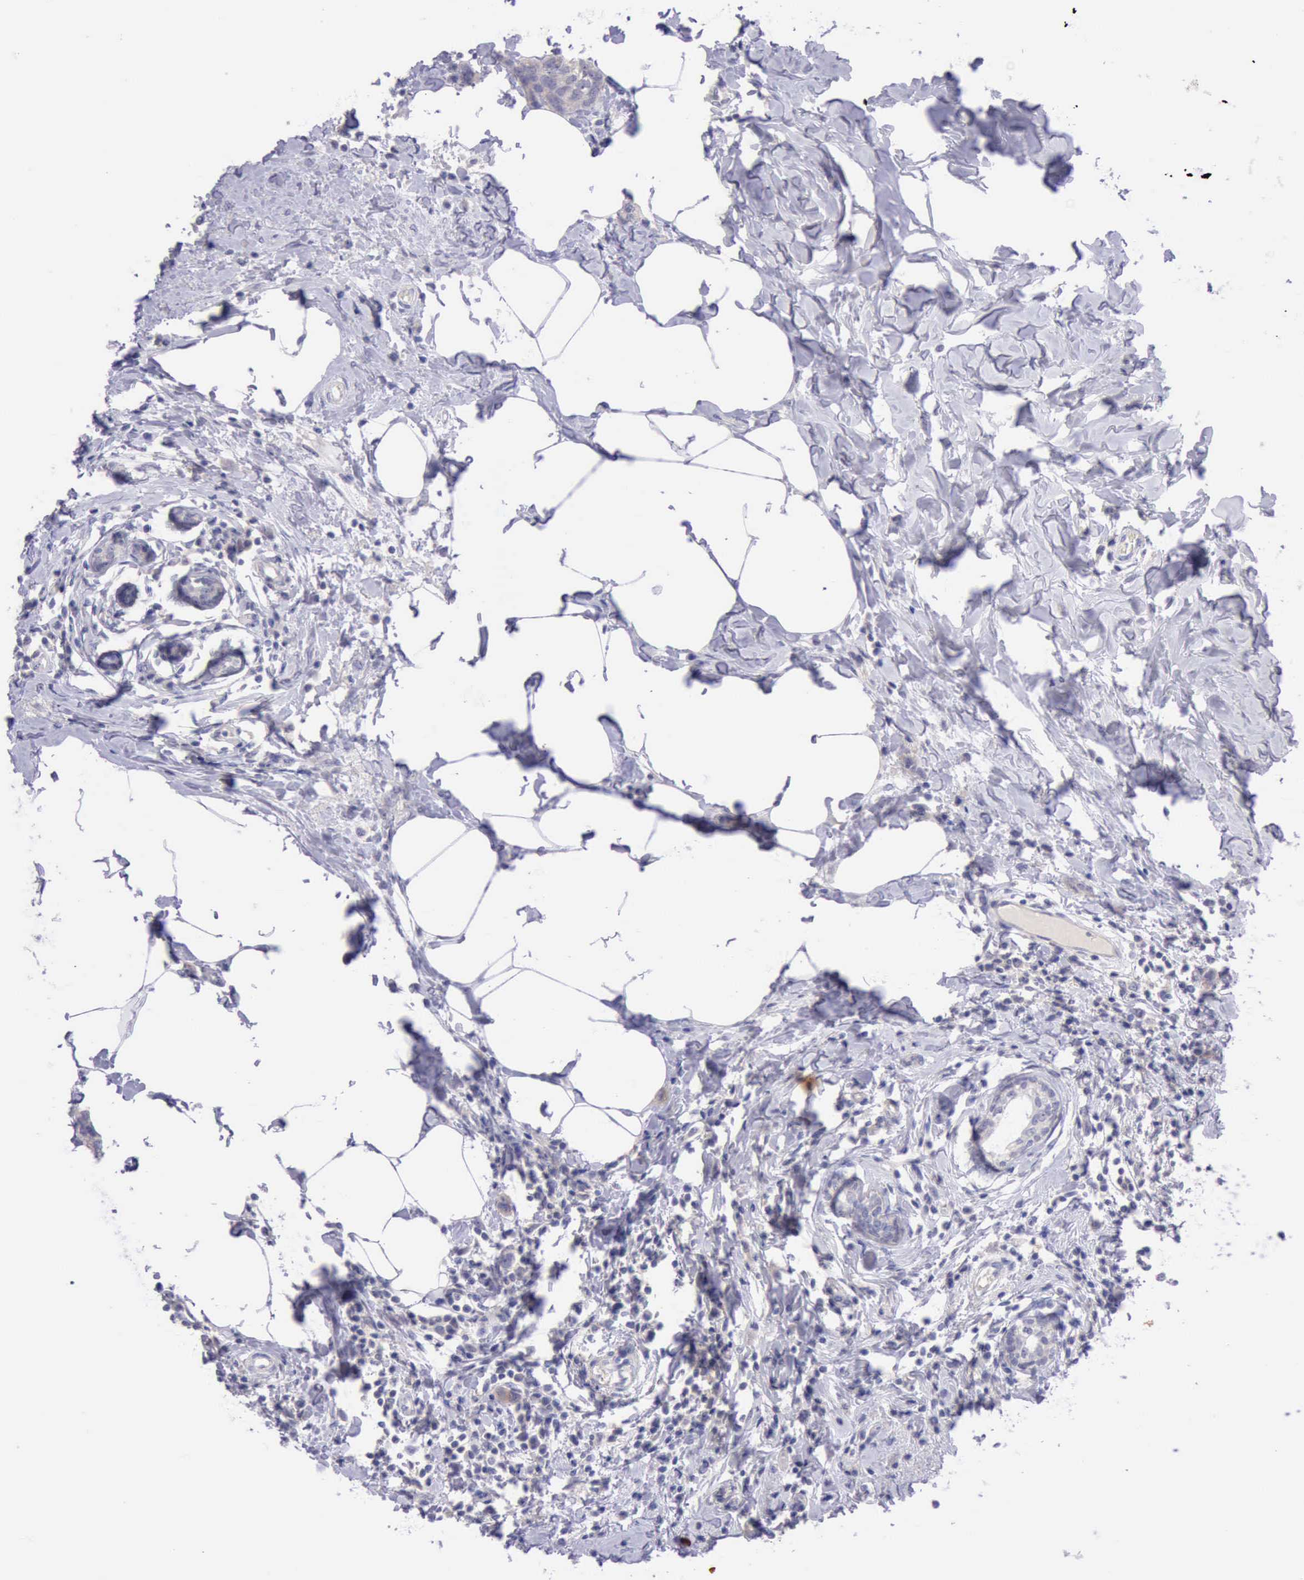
{"staining": {"intensity": "negative", "quantity": "none", "location": "none"}, "tissue": "breast cancer", "cell_type": "Tumor cells", "image_type": "cancer", "snomed": [{"axis": "morphology", "description": "Normal tissue, NOS"}, {"axis": "morphology", "description": "Duct carcinoma"}, {"axis": "topography", "description": "Breast"}], "caption": "DAB immunohistochemical staining of human breast infiltrating ductal carcinoma exhibits no significant staining in tumor cells.", "gene": "LRFN5", "patient": {"sex": "female", "age": 50}}